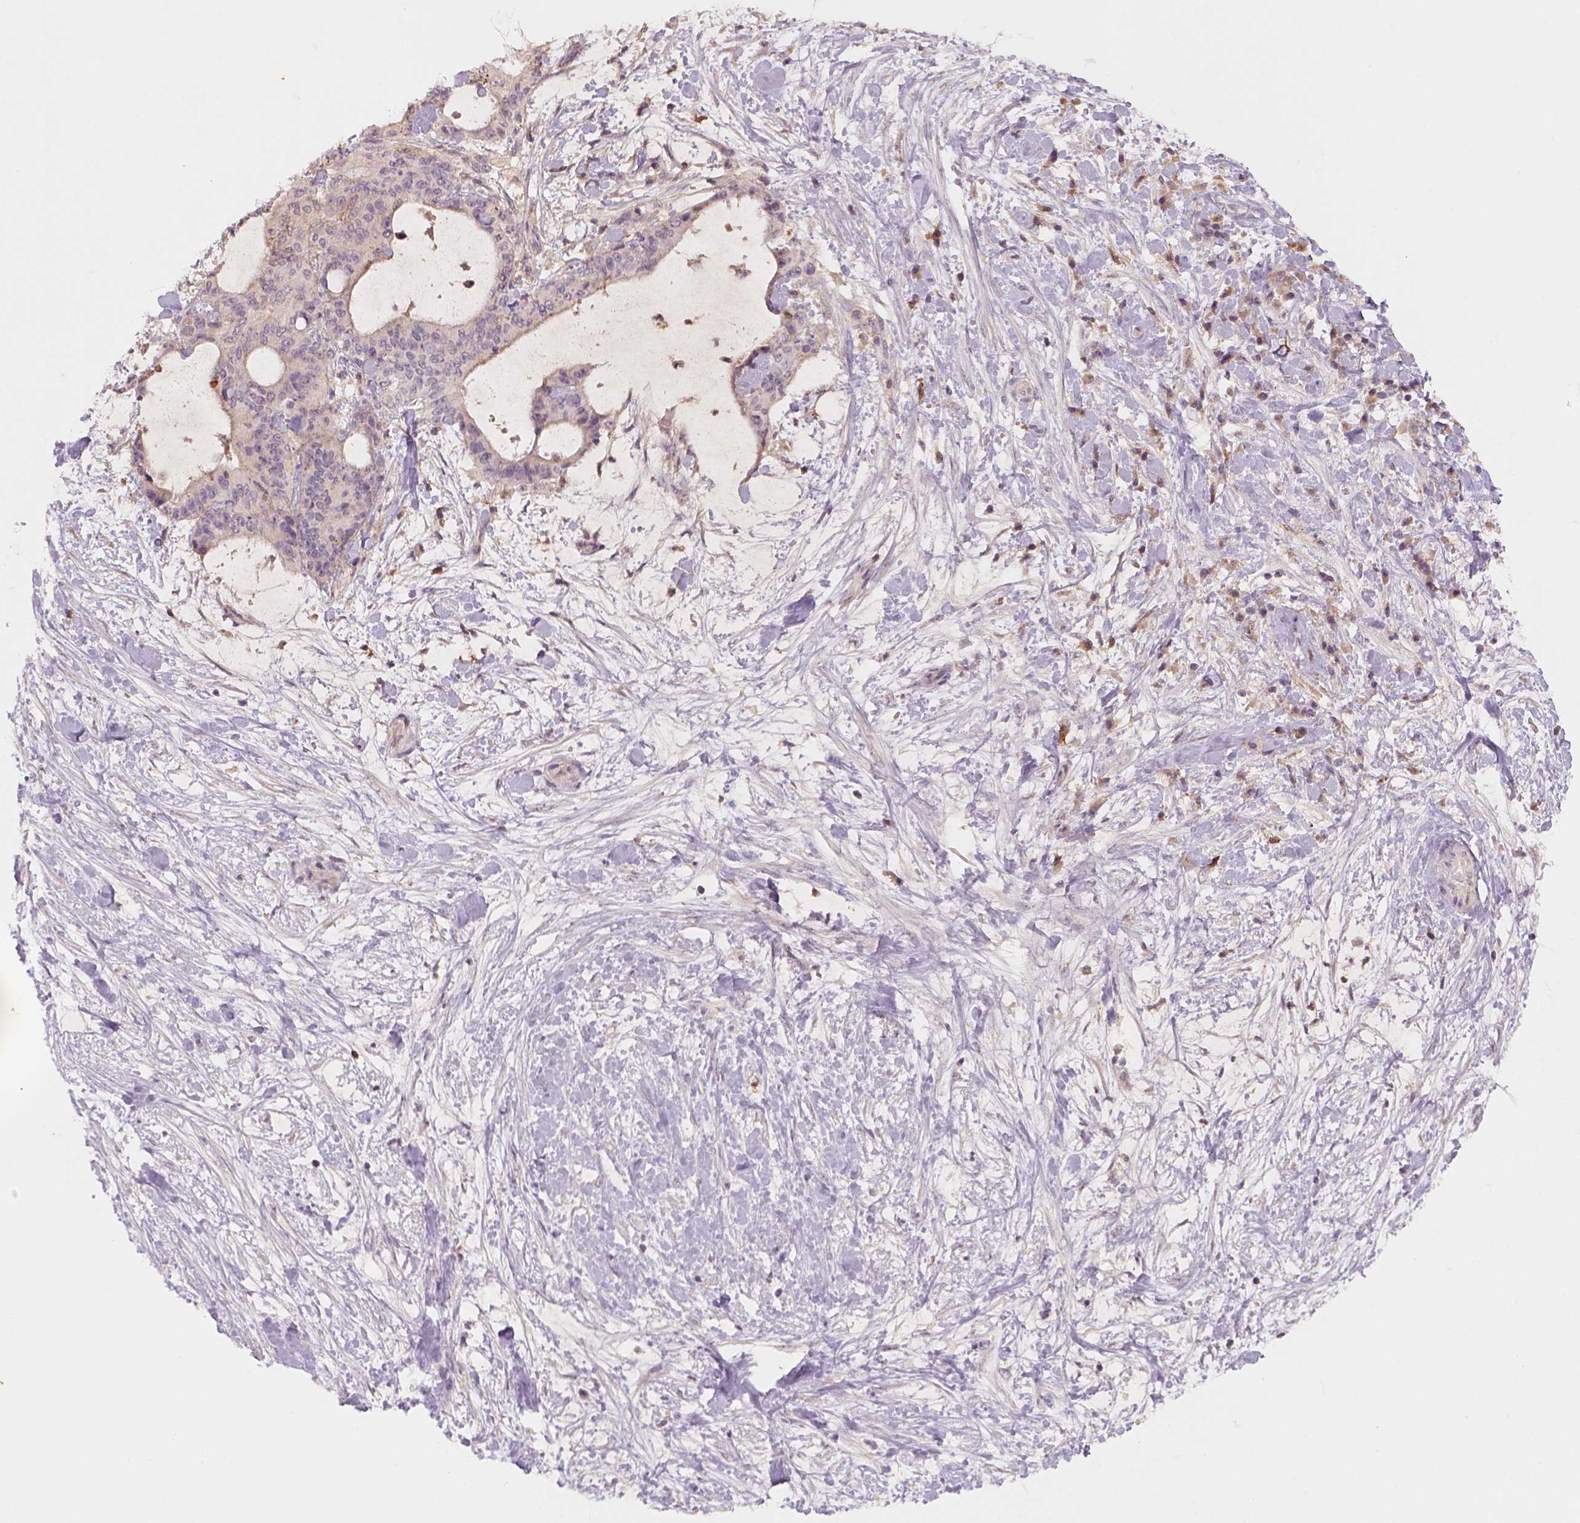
{"staining": {"intensity": "weak", "quantity": "<25%", "location": "cytoplasmic/membranous"}, "tissue": "liver cancer", "cell_type": "Tumor cells", "image_type": "cancer", "snomed": [{"axis": "morphology", "description": "Cholangiocarcinoma"}, {"axis": "topography", "description": "Liver"}], "caption": "Immunohistochemical staining of liver cancer shows no significant staining in tumor cells.", "gene": "AQP9", "patient": {"sex": "female", "age": 73}}